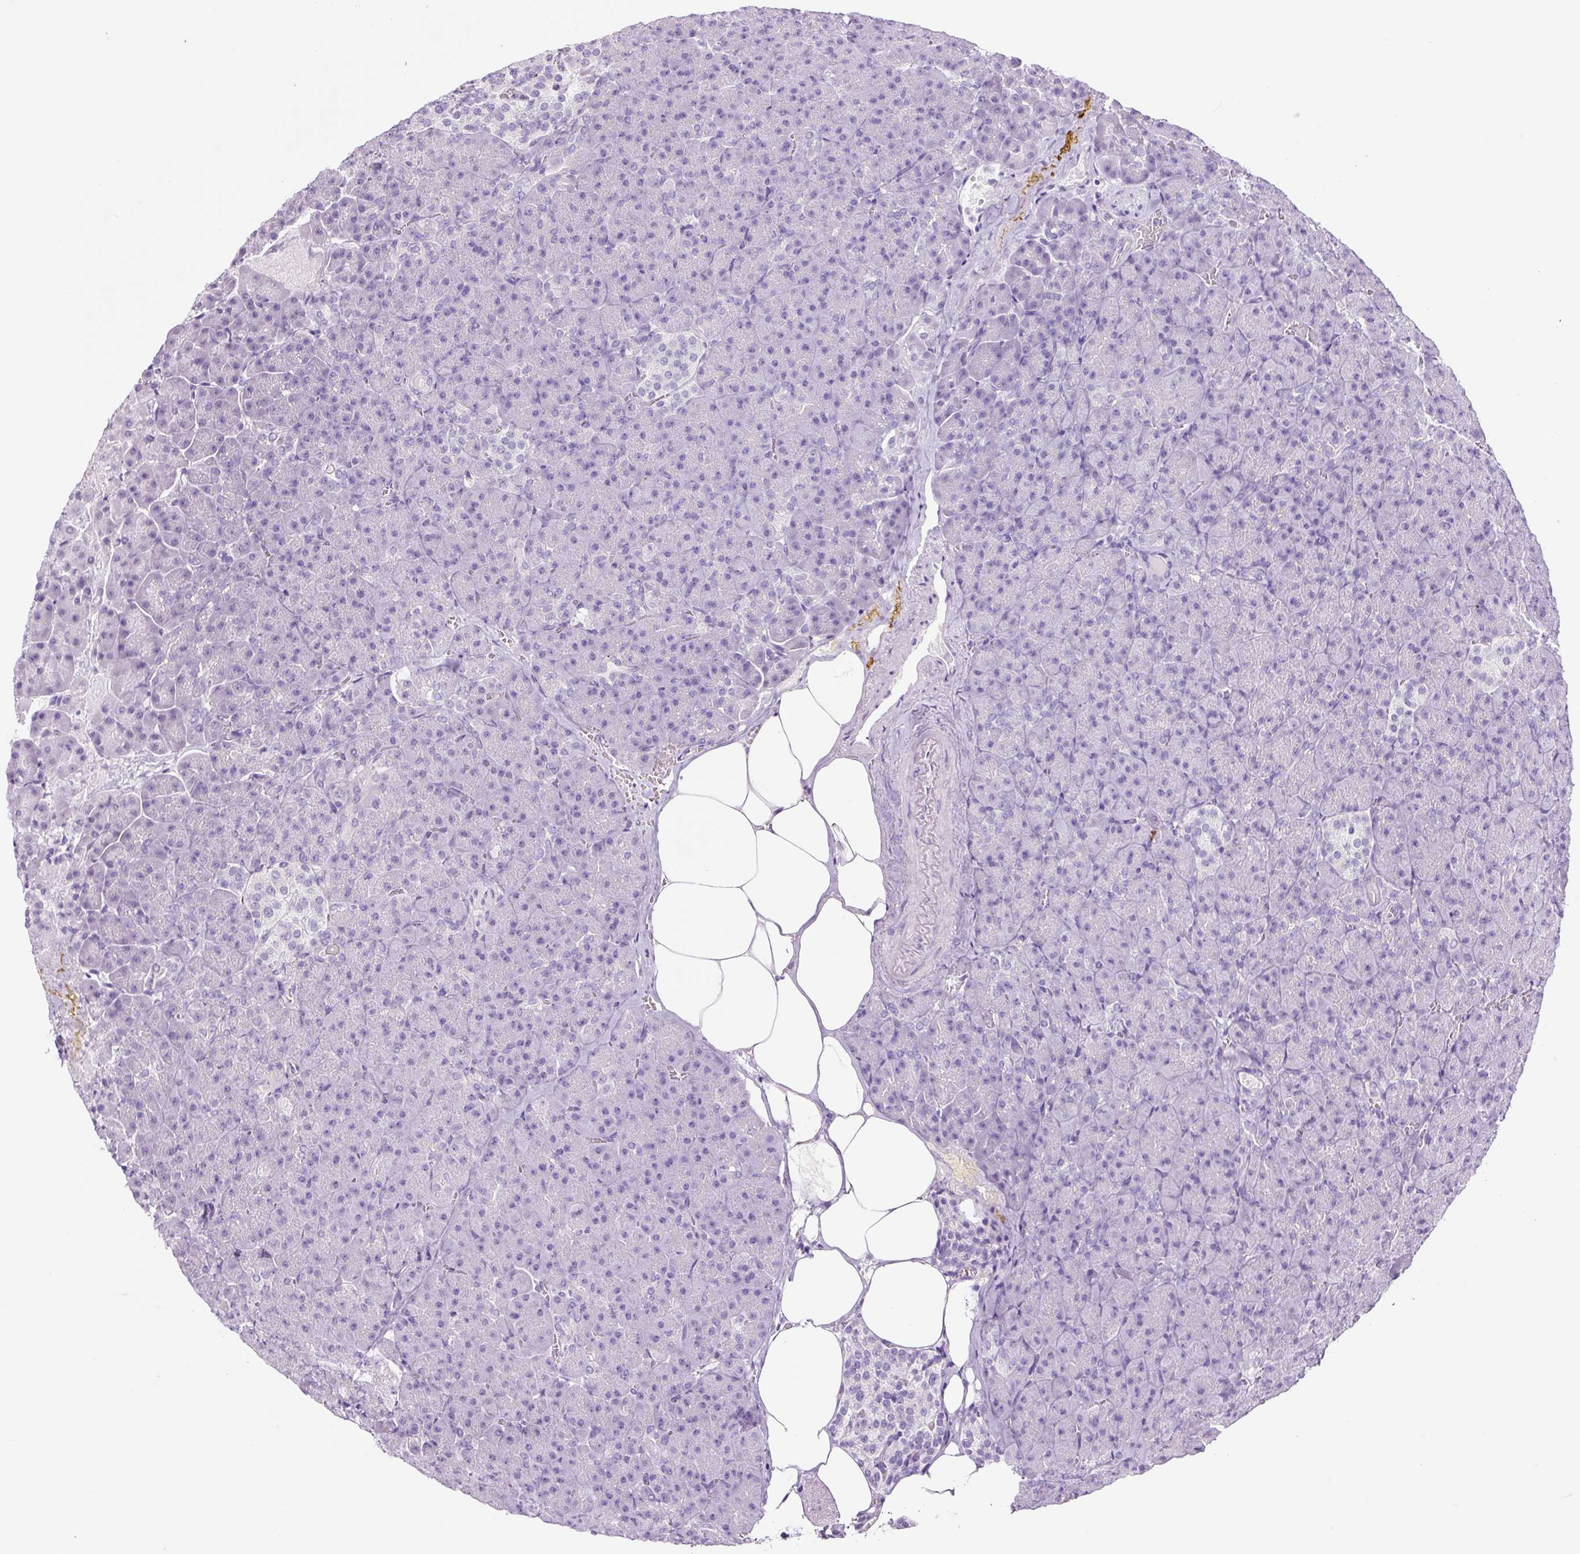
{"staining": {"intensity": "negative", "quantity": "none", "location": "none"}, "tissue": "pancreas", "cell_type": "Exocrine glandular cells", "image_type": "normal", "snomed": [{"axis": "morphology", "description": "Normal tissue, NOS"}, {"axis": "topography", "description": "Pancreas"}], "caption": "Pancreas was stained to show a protein in brown. There is no significant expression in exocrine glandular cells. Brightfield microscopy of IHC stained with DAB (3,3'-diaminobenzidine) (brown) and hematoxylin (blue), captured at high magnification.", "gene": "RNF212B", "patient": {"sex": "female", "age": 74}}